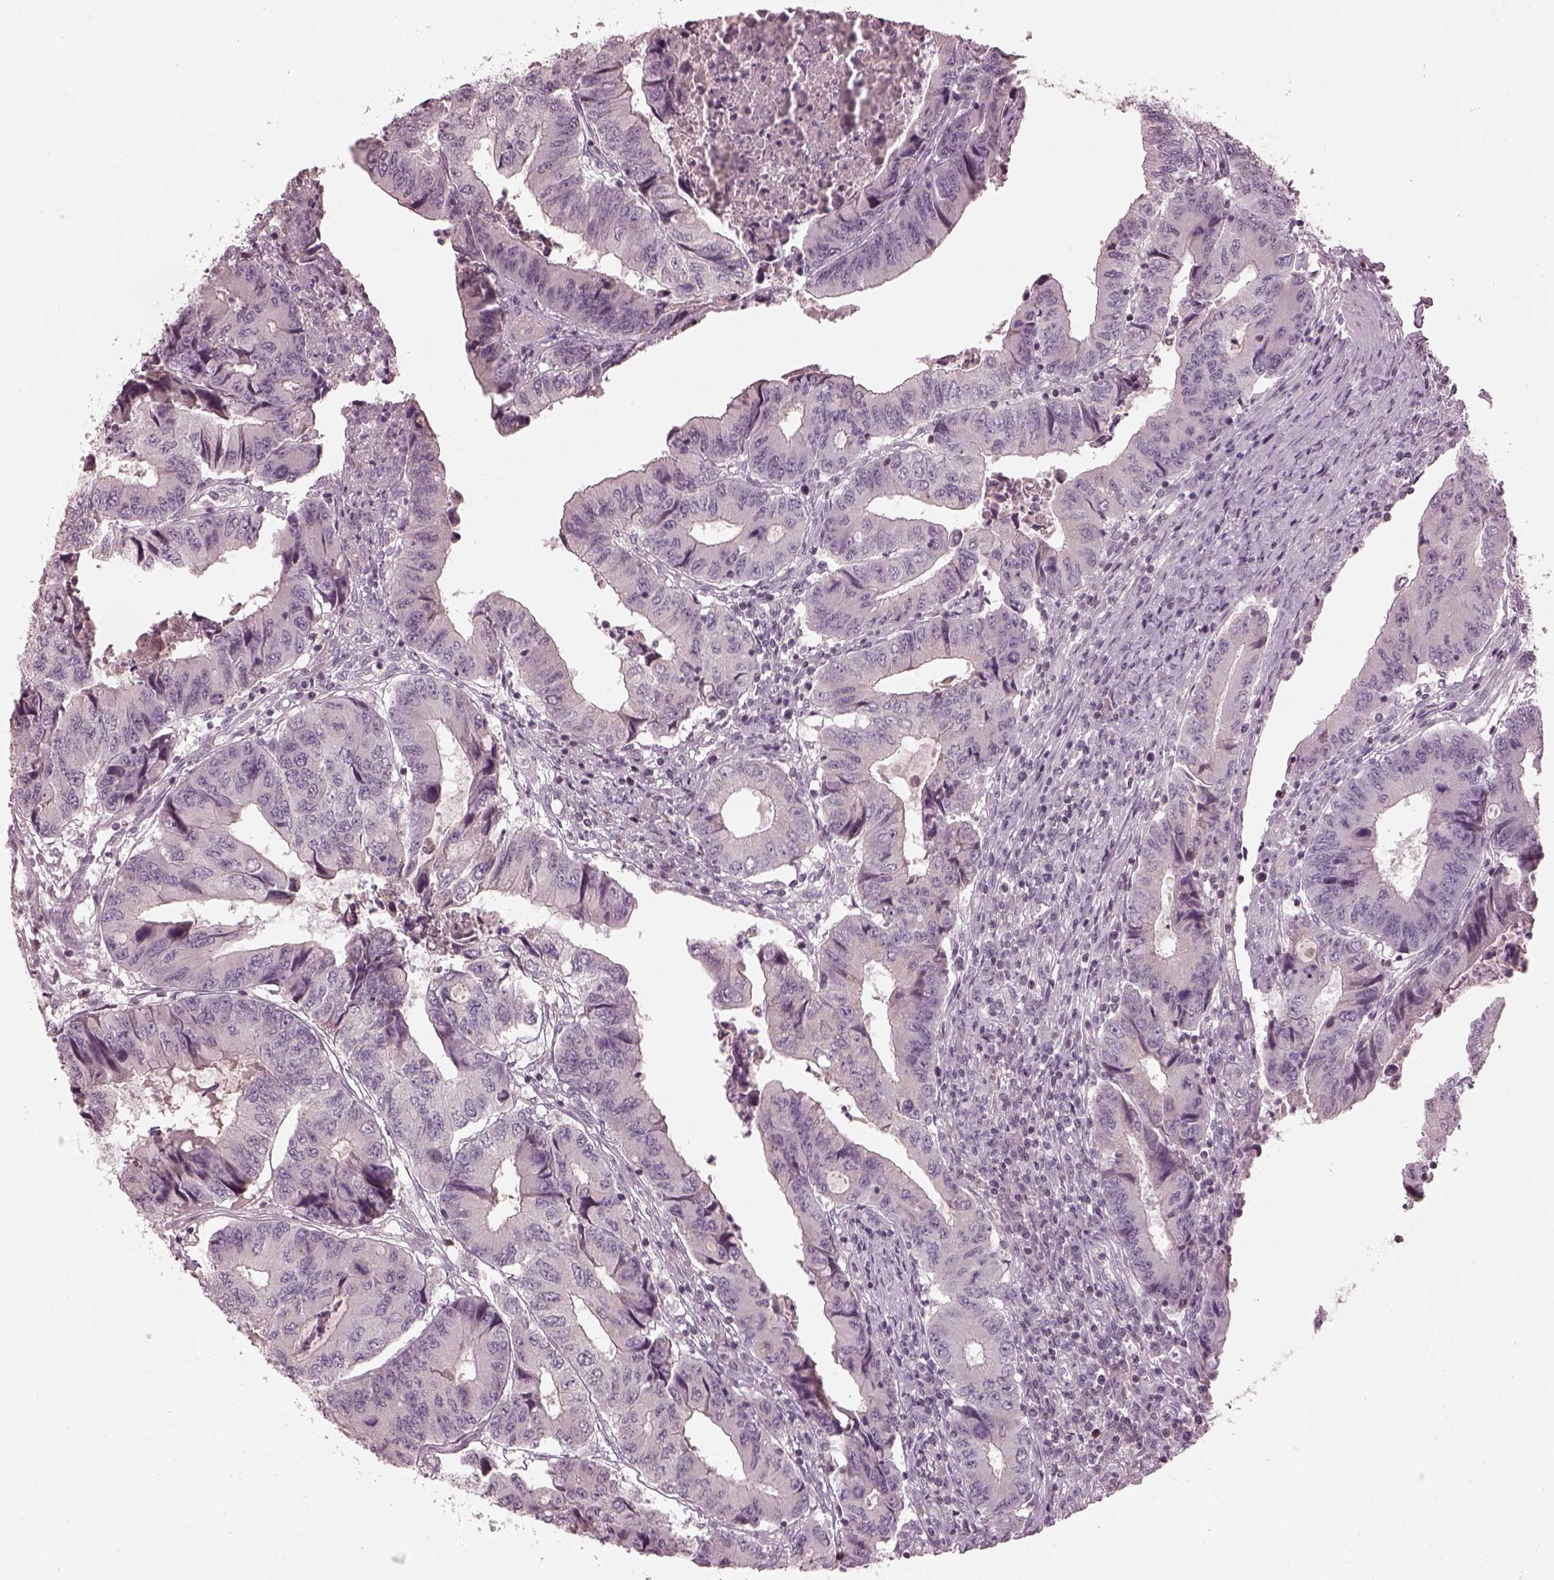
{"staining": {"intensity": "negative", "quantity": "none", "location": "none"}, "tissue": "colorectal cancer", "cell_type": "Tumor cells", "image_type": "cancer", "snomed": [{"axis": "morphology", "description": "Adenocarcinoma, NOS"}, {"axis": "topography", "description": "Colon"}], "caption": "IHC histopathology image of neoplastic tissue: human colorectal cancer stained with DAB (3,3'-diaminobenzidine) displays no significant protein staining in tumor cells.", "gene": "TLX3", "patient": {"sex": "male", "age": 53}}